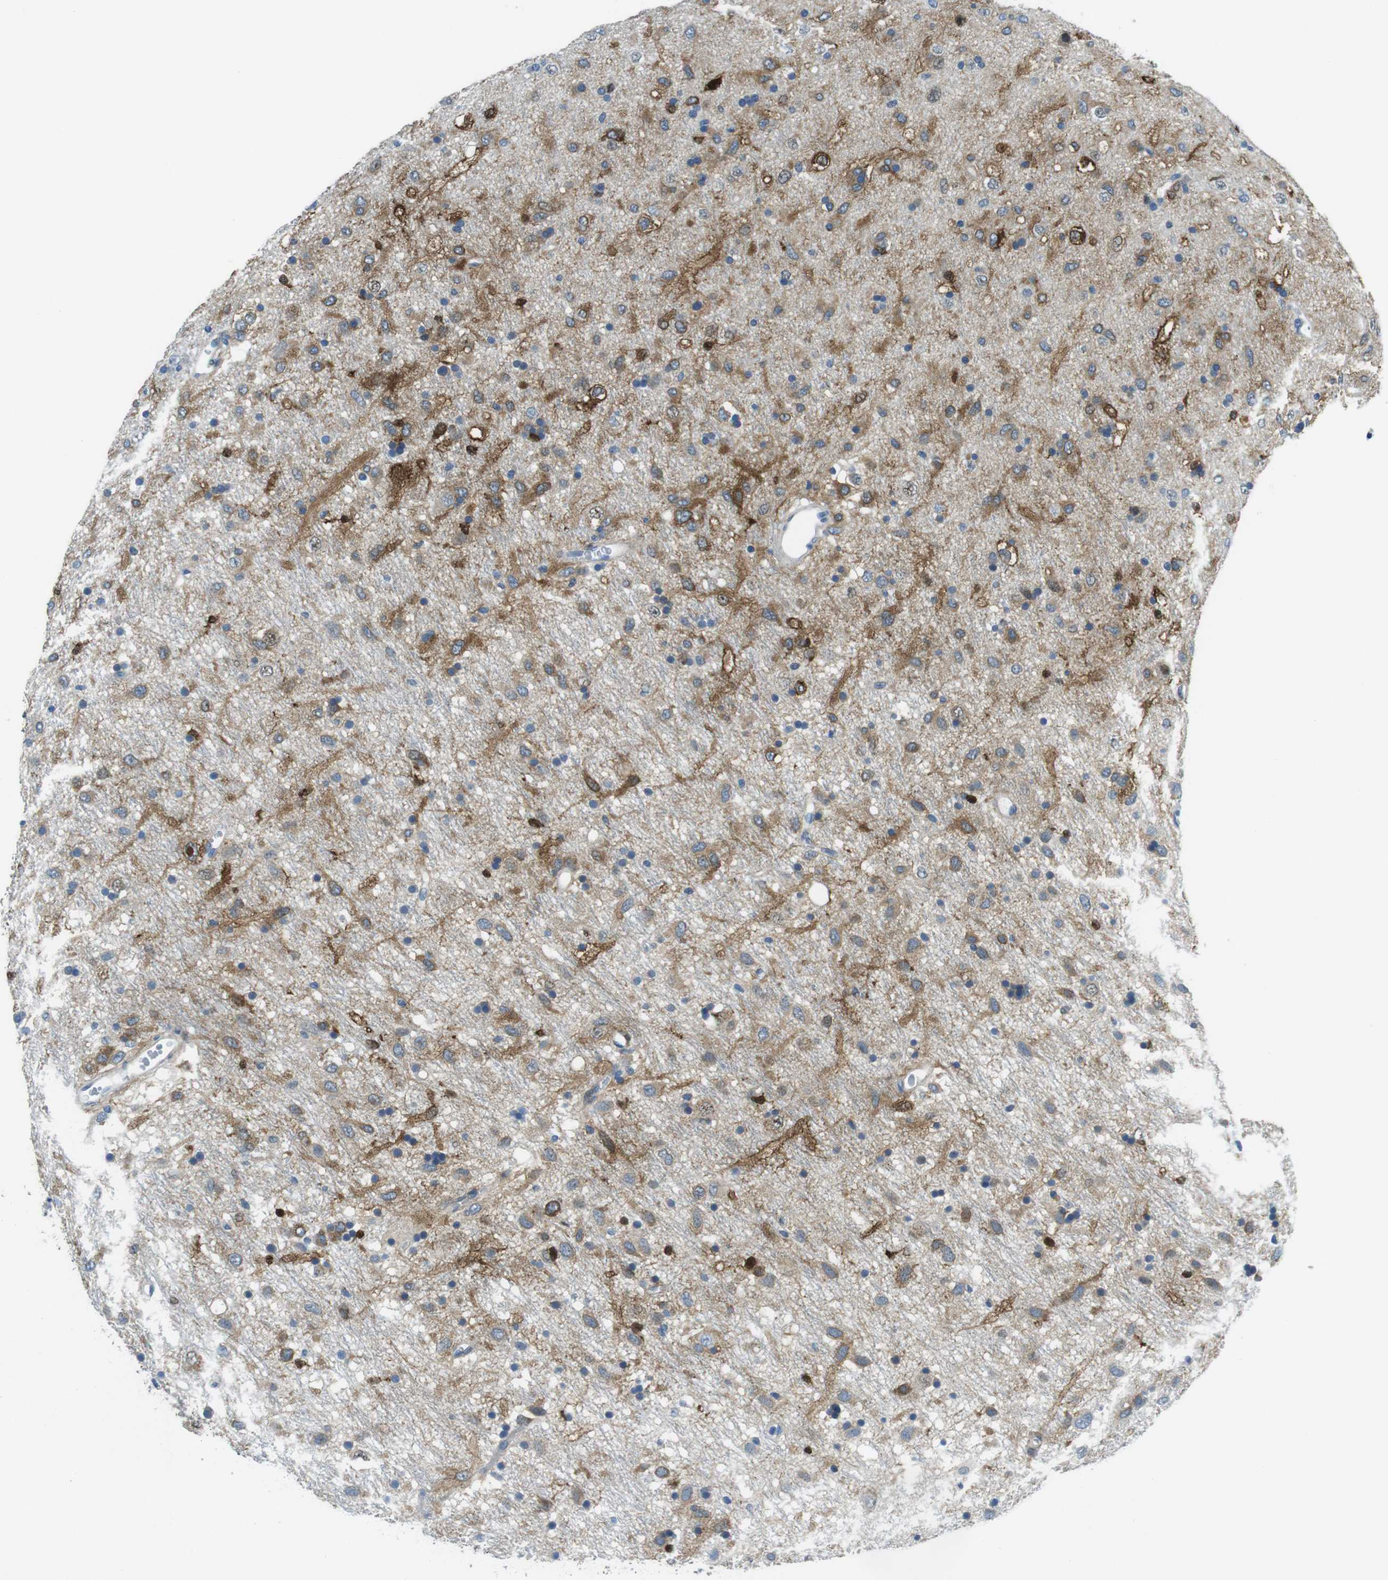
{"staining": {"intensity": "moderate", "quantity": "25%-75%", "location": "cytoplasmic/membranous"}, "tissue": "glioma", "cell_type": "Tumor cells", "image_type": "cancer", "snomed": [{"axis": "morphology", "description": "Glioma, malignant, Low grade"}, {"axis": "topography", "description": "Brain"}], "caption": "Immunohistochemical staining of glioma shows medium levels of moderate cytoplasmic/membranous protein expression in about 25%-75% of tumor cells. Nuclei are stained in blue.", "gene": "PHLDA1", "patient": {"sex": "male", "age": 77}}